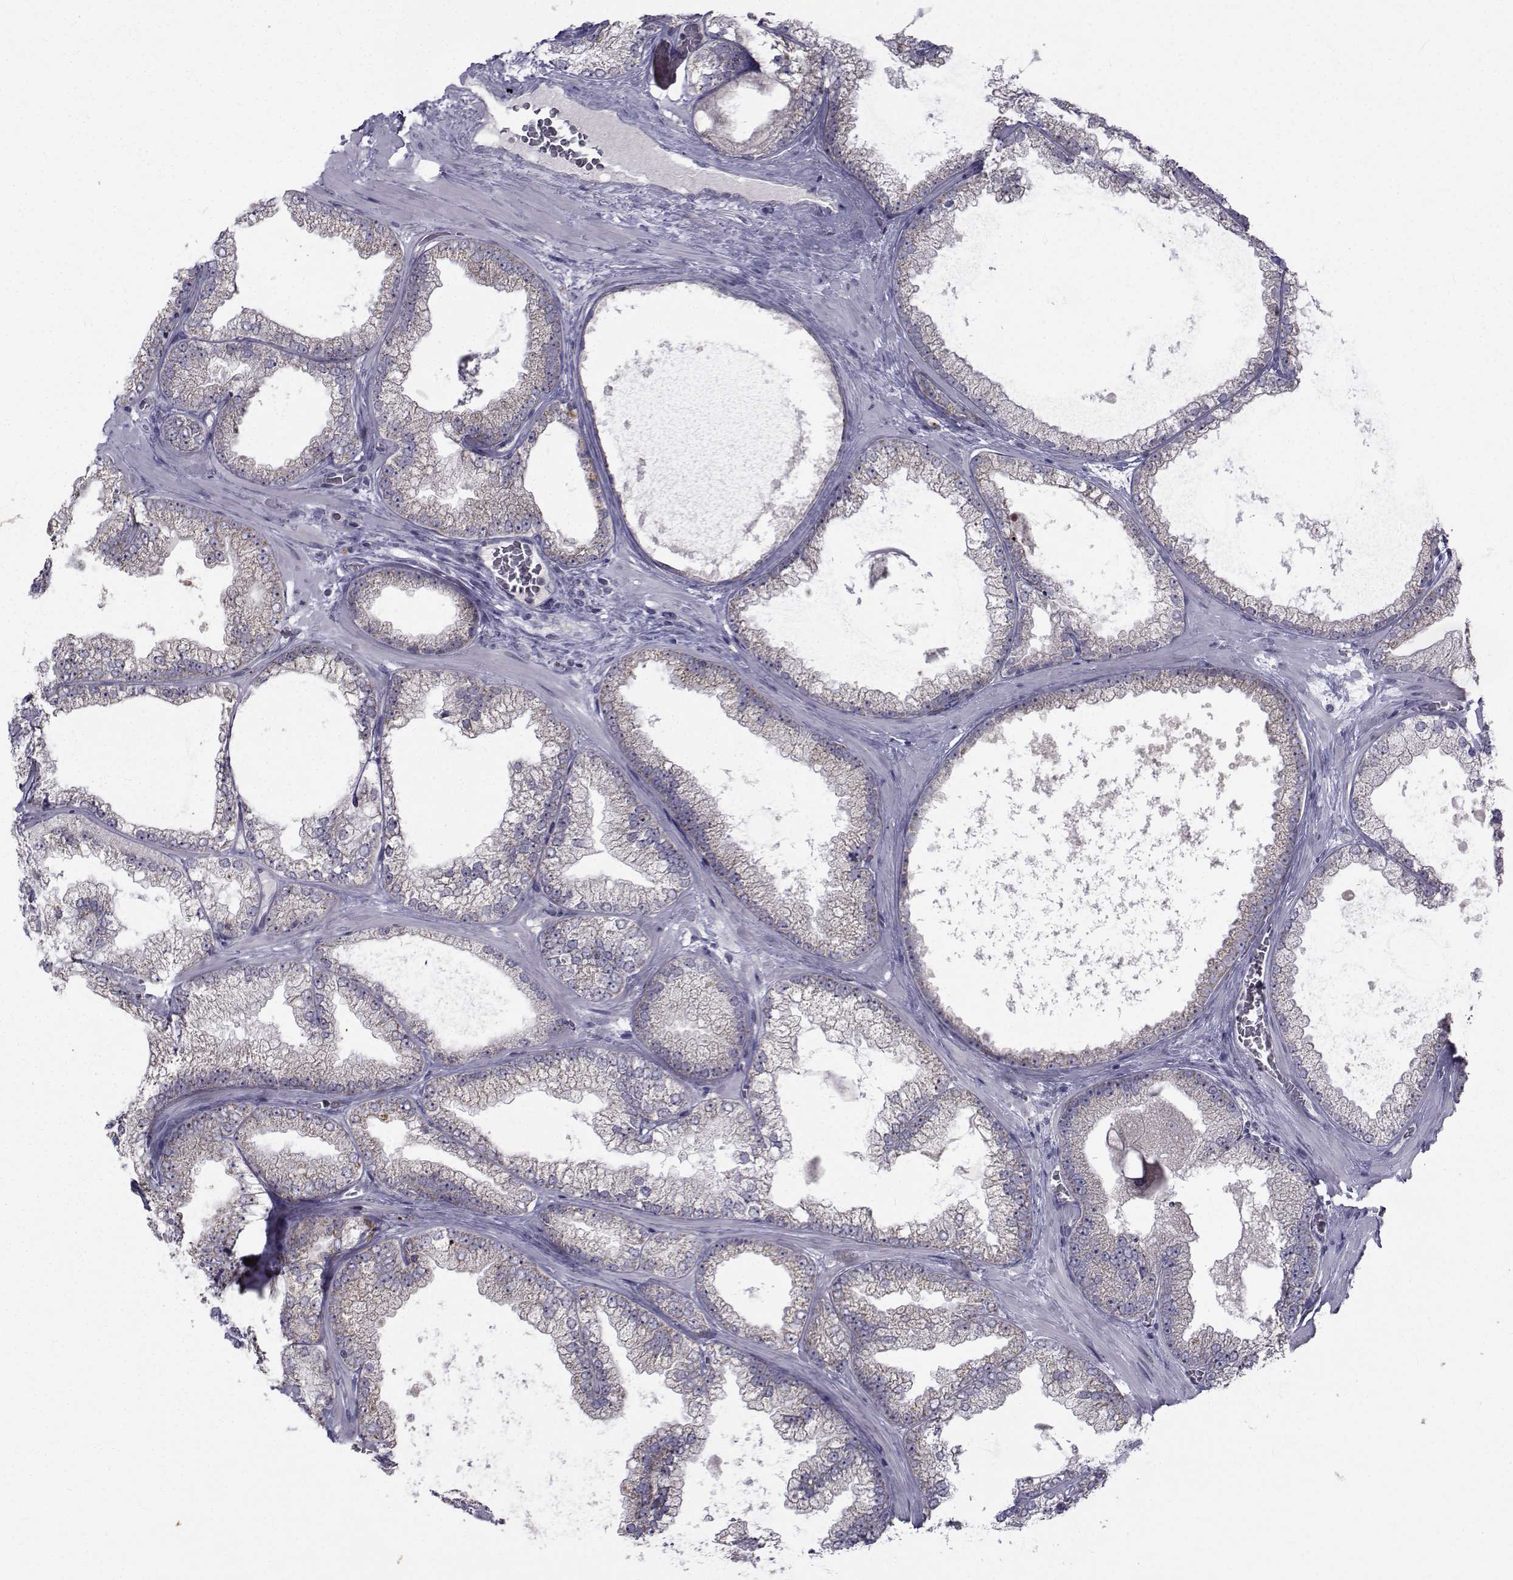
{"staining": {"intensity": "negative", "quantity": "none", "location": "none"}, "tissue": "prostate cancer", "cell_type": "Tumor cells", "image_type": "cancer", "snomed": [{"axis": "morphology", "description": "Adenocarcinoma, Low grade"}, {"axis": "topography", "description": "Prostate"}], "caption": "DAB immunohistochemical staining of prostate cancer (adenocarcinoma (low-grade)) shows no significant staining in tumor cells. (DAB (3,3'-diaminobenzidine) immunohistochemistry (IHC) visualized using brightfield microscopy, high magnification).", "gene": "ANGPT1", "patient": {"sex": "male", "age": 57}}